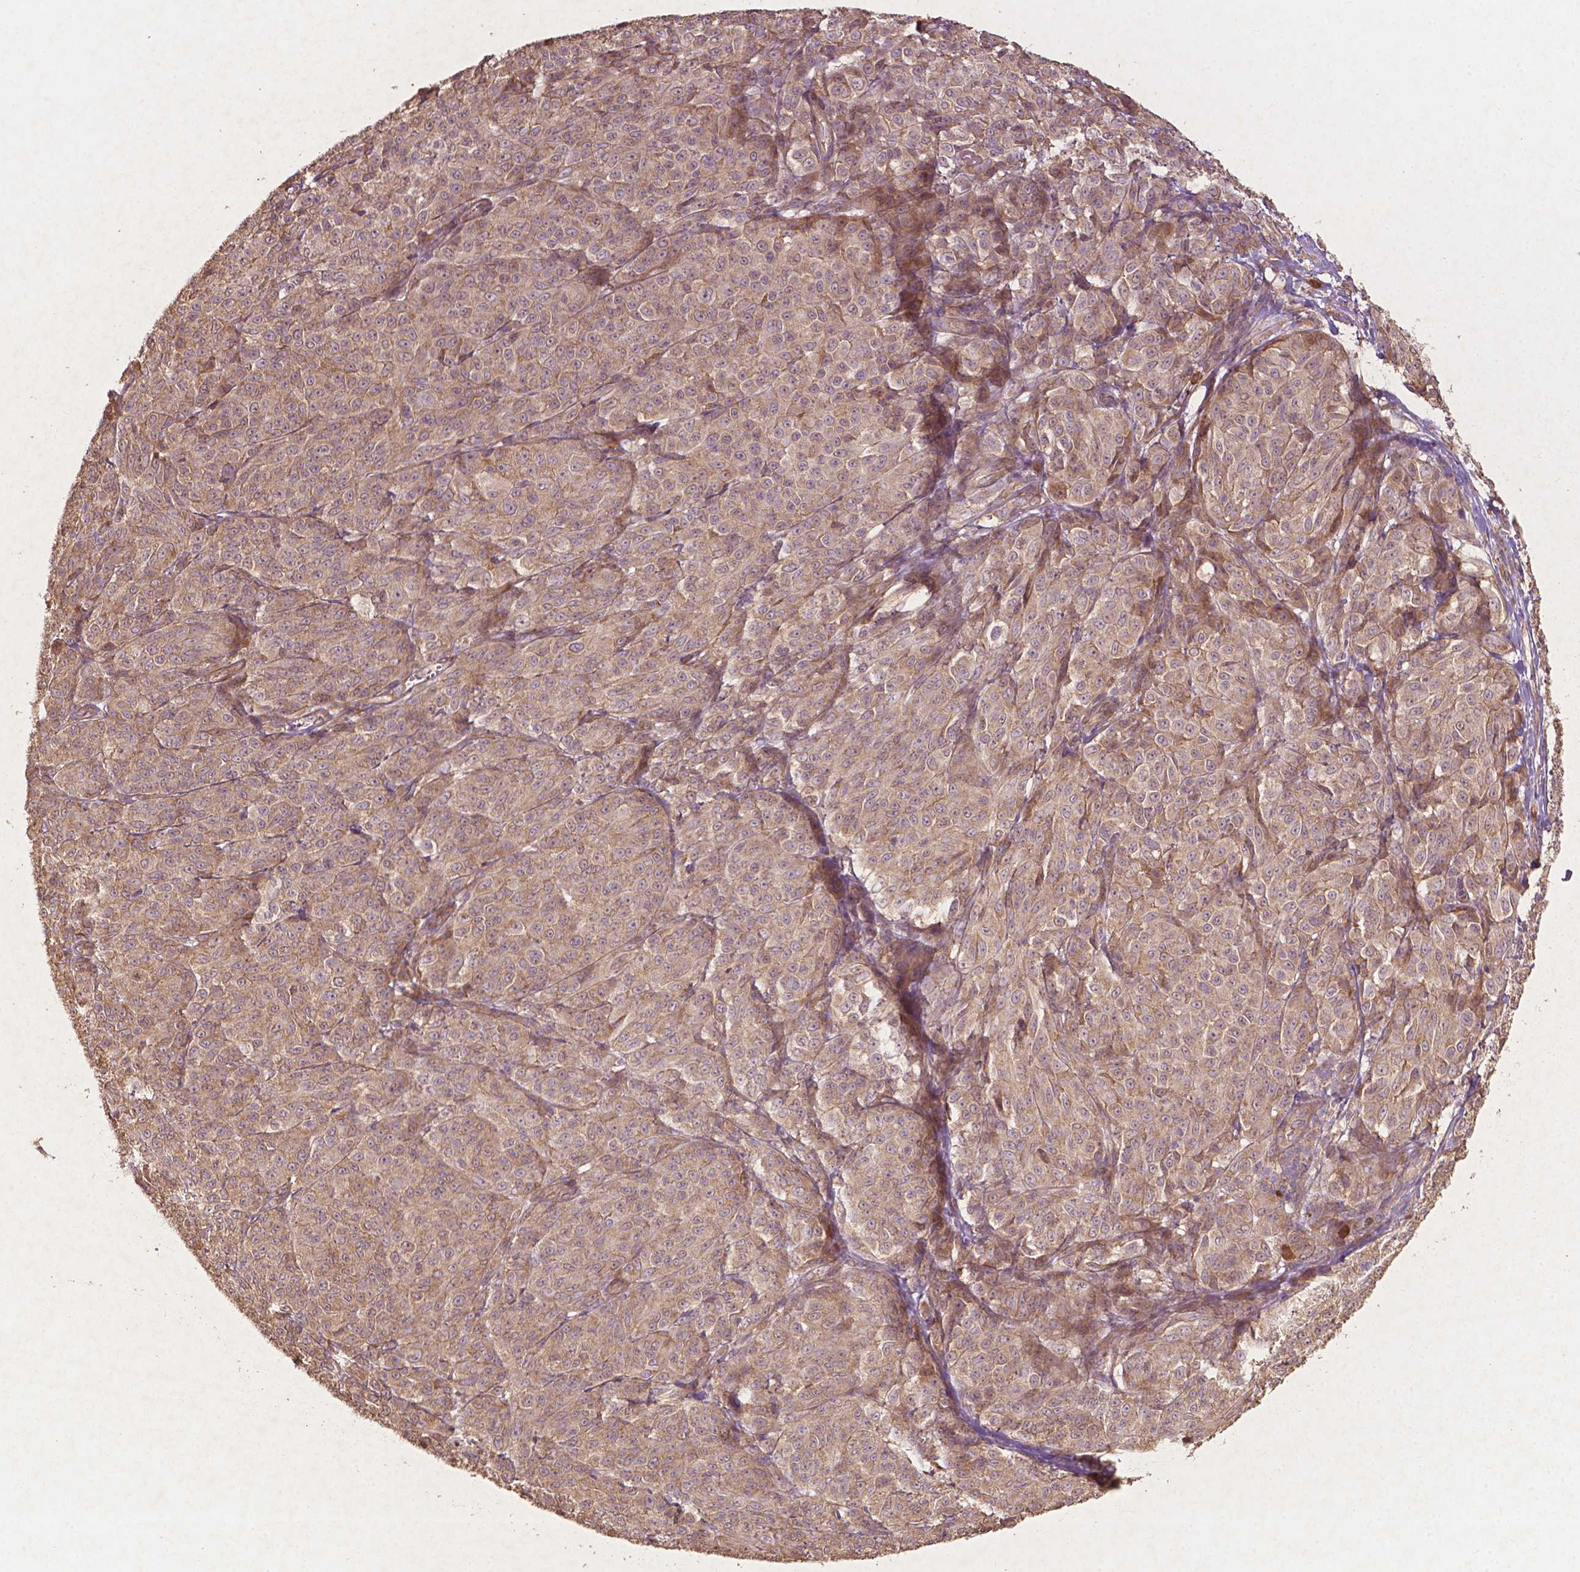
{"staining": {"intensity": "weak", "quantity": ">75%", "location": "cytoplasmic/membranous"}, "tissue": "melanoma", "cell_type": "Tumor cells", "image_type": "cancer", "snomed": [{"axis": "morphology", "description": "Malignant melanoma, NOS"}, {"axis": "topography", "description": "Skin"}], "caption": "The micrograph reveals immunohistochemical staining of melanoma. There is weak cytoplasmic/membranous positivity is appreciated in about >75% of tumor cells.", "gene": "G3BP1", "patient": {"sex": "male", "age": 89}}